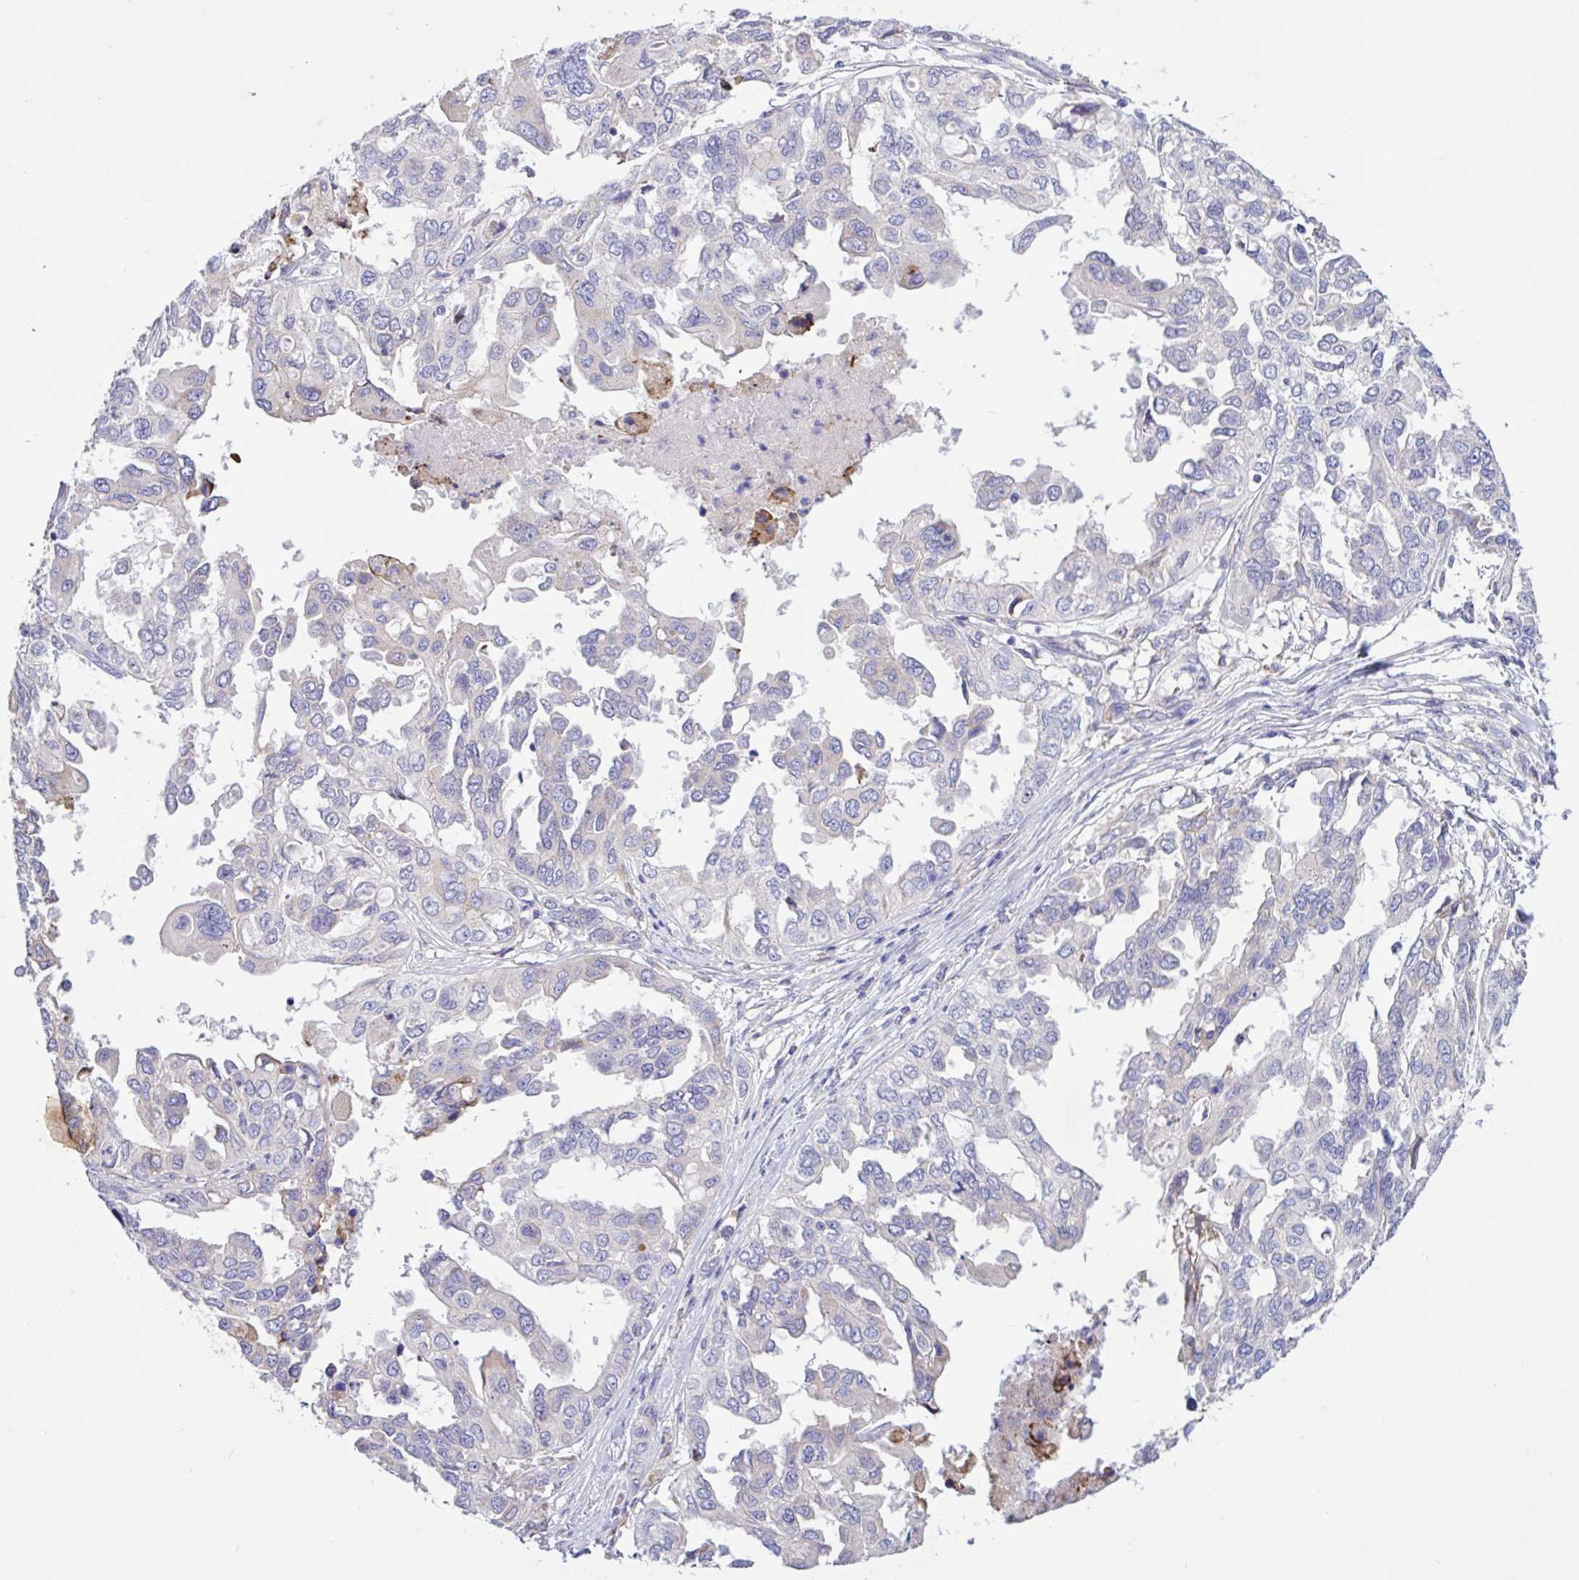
{"staining": {"intensity": "negative", "quantity": "none", "location": "none"}, "tissue": "ovarian cancer", "cell_type": "Tumor cells", "image_type": "cancer", "snomed": [{"axis": "morphology", "description": "Cystadenocarcinoma, serous, NOS"}, {"axis": "topography", "description": "Ovary"}], "caption": "This histopathology image is of serous cystadenocarcinoma (ovarian) stained with IHC to label a protein in brown with the nuclei are counter-stained blue. There is no expression in tumor cells.", "gene": "DSC3", "patient": {"sex": "female", "age": 53}}